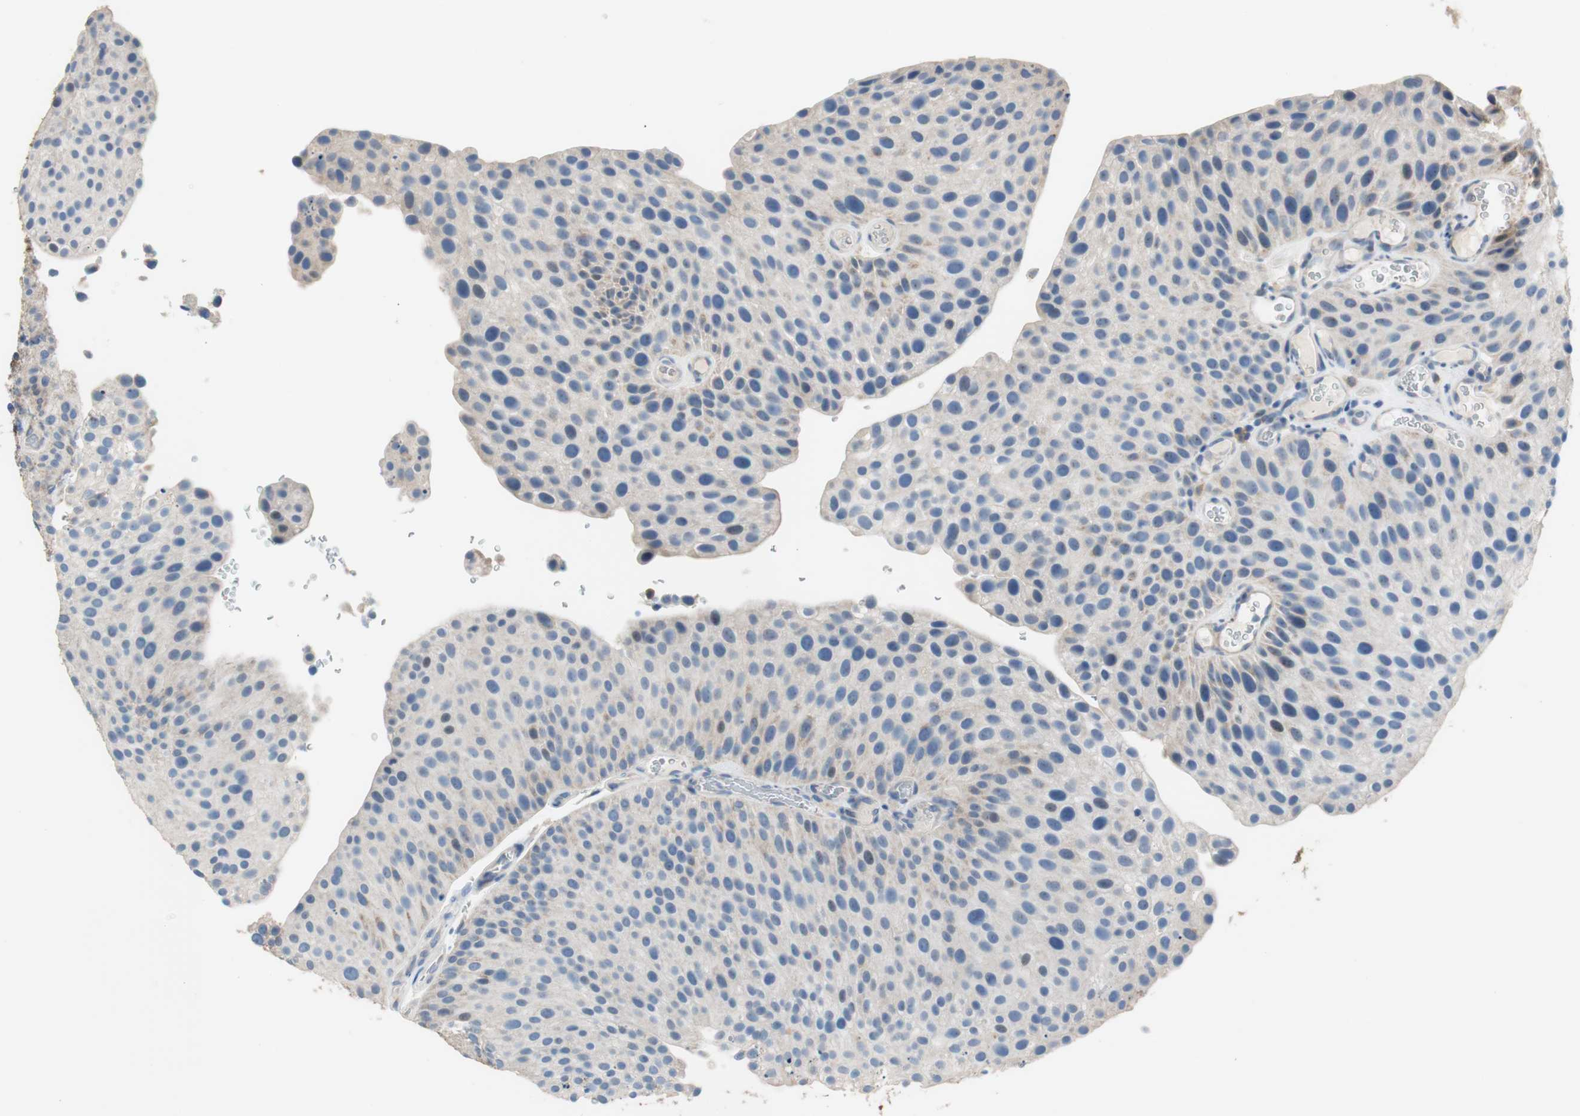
{"staining": {"intensity": "weak", "quantity": ">75%", "location": "cytoplasmic/membranous"}, "tissue": "urothelial cancer", "cell_type": "Tumor cells", "image_type": "cancer", "snomed": [{"axis": "morphology", "description": "Urothelial carcinoma, Low grade"}, {"axis": "topography", "description": "Smooth muscle"}, {"axis": "topography", "description": "Urinary bladder"}], "caption": "Immunohistochemistry photomicrograph of human urothelial cancer stained for a protein (brown), which displays low levels of weak cytoplasmic/membranous positivity in about >75% of tumor cells.", "gene": "ALDH1A2", "patient": {"sex": "male", "age": 60}}